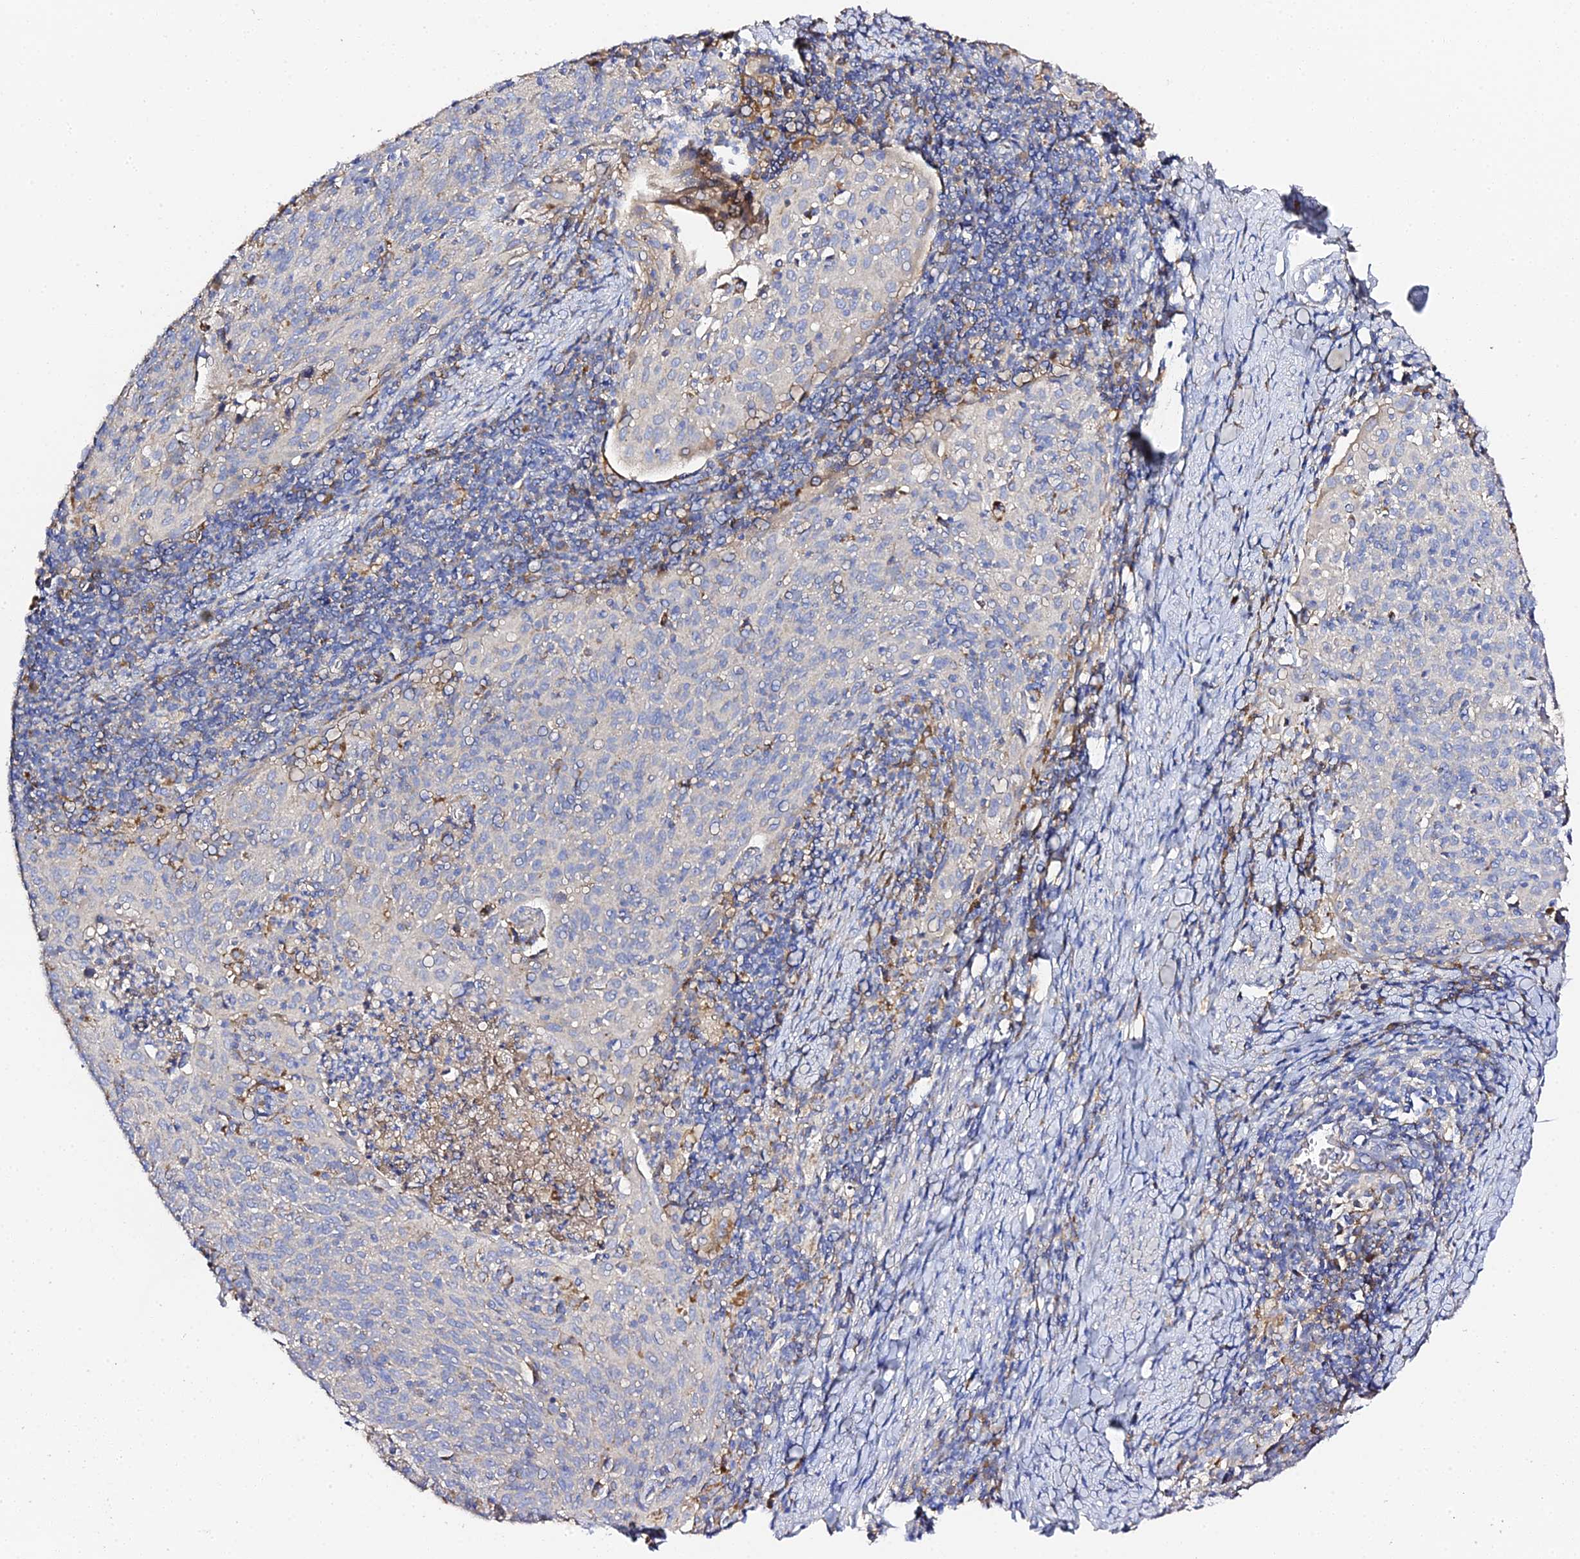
{"staining": {"intensity": "negative", "quantity": "none", "location": "none"}, "tissue": "cervical cancer", "cell_type": "Tumor cells", "image_type": "cancer", "snomed": [{"axis": "morphology", "description": "Squamous cell carcinoma, NOS"}, {"axis": "topography", "description": "Cervix"}], "caption": "The photomicrograph shows no staining of tumor cells in cervical cancer (squamous cell carcinoma).", "gene": "SCX", "patient": {"sex": "female", "age": 52}}